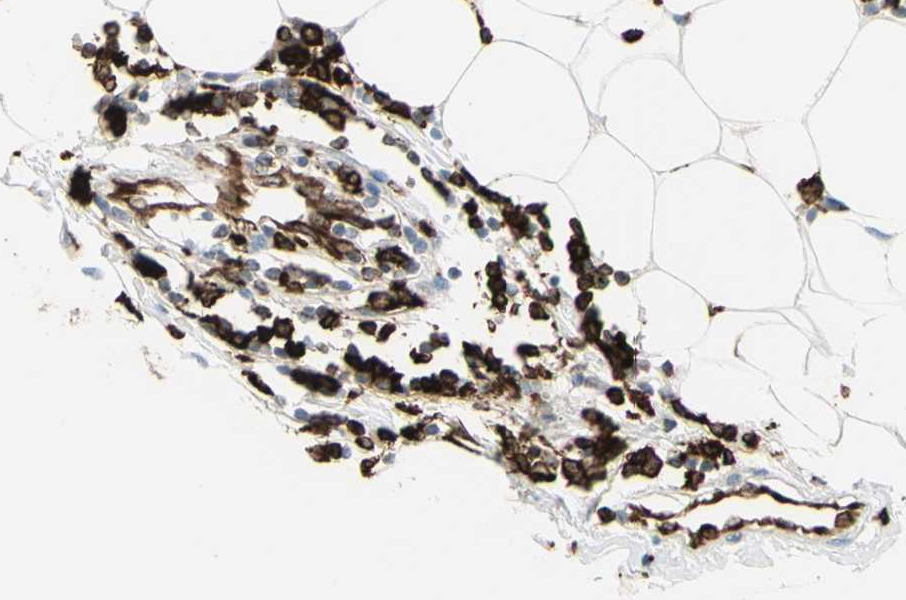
{"staining": {"intensity": "moderate", "quantity": ">75%", "location": "cytoplasmic/membranous"}, "tissue": "breast cancer", "cell_type": "Tumor cells", "image_type": "cancer", "snomed": [{"axis": "morphology", "description": "Normal tissue, NOS"}, {"axis": "morphology", "description": "Duct carcinoma"}, {"axis": "topography", "description": "Breast"}], "caption": "Breast infiltrating ductal carcinoma stained for a protein (brown) shows moderate cytoplasmic/membranous positive positivity in about >75% of tumor cells.", "gene": "CD74", "patient": {"sex": "female", "age": 39}}